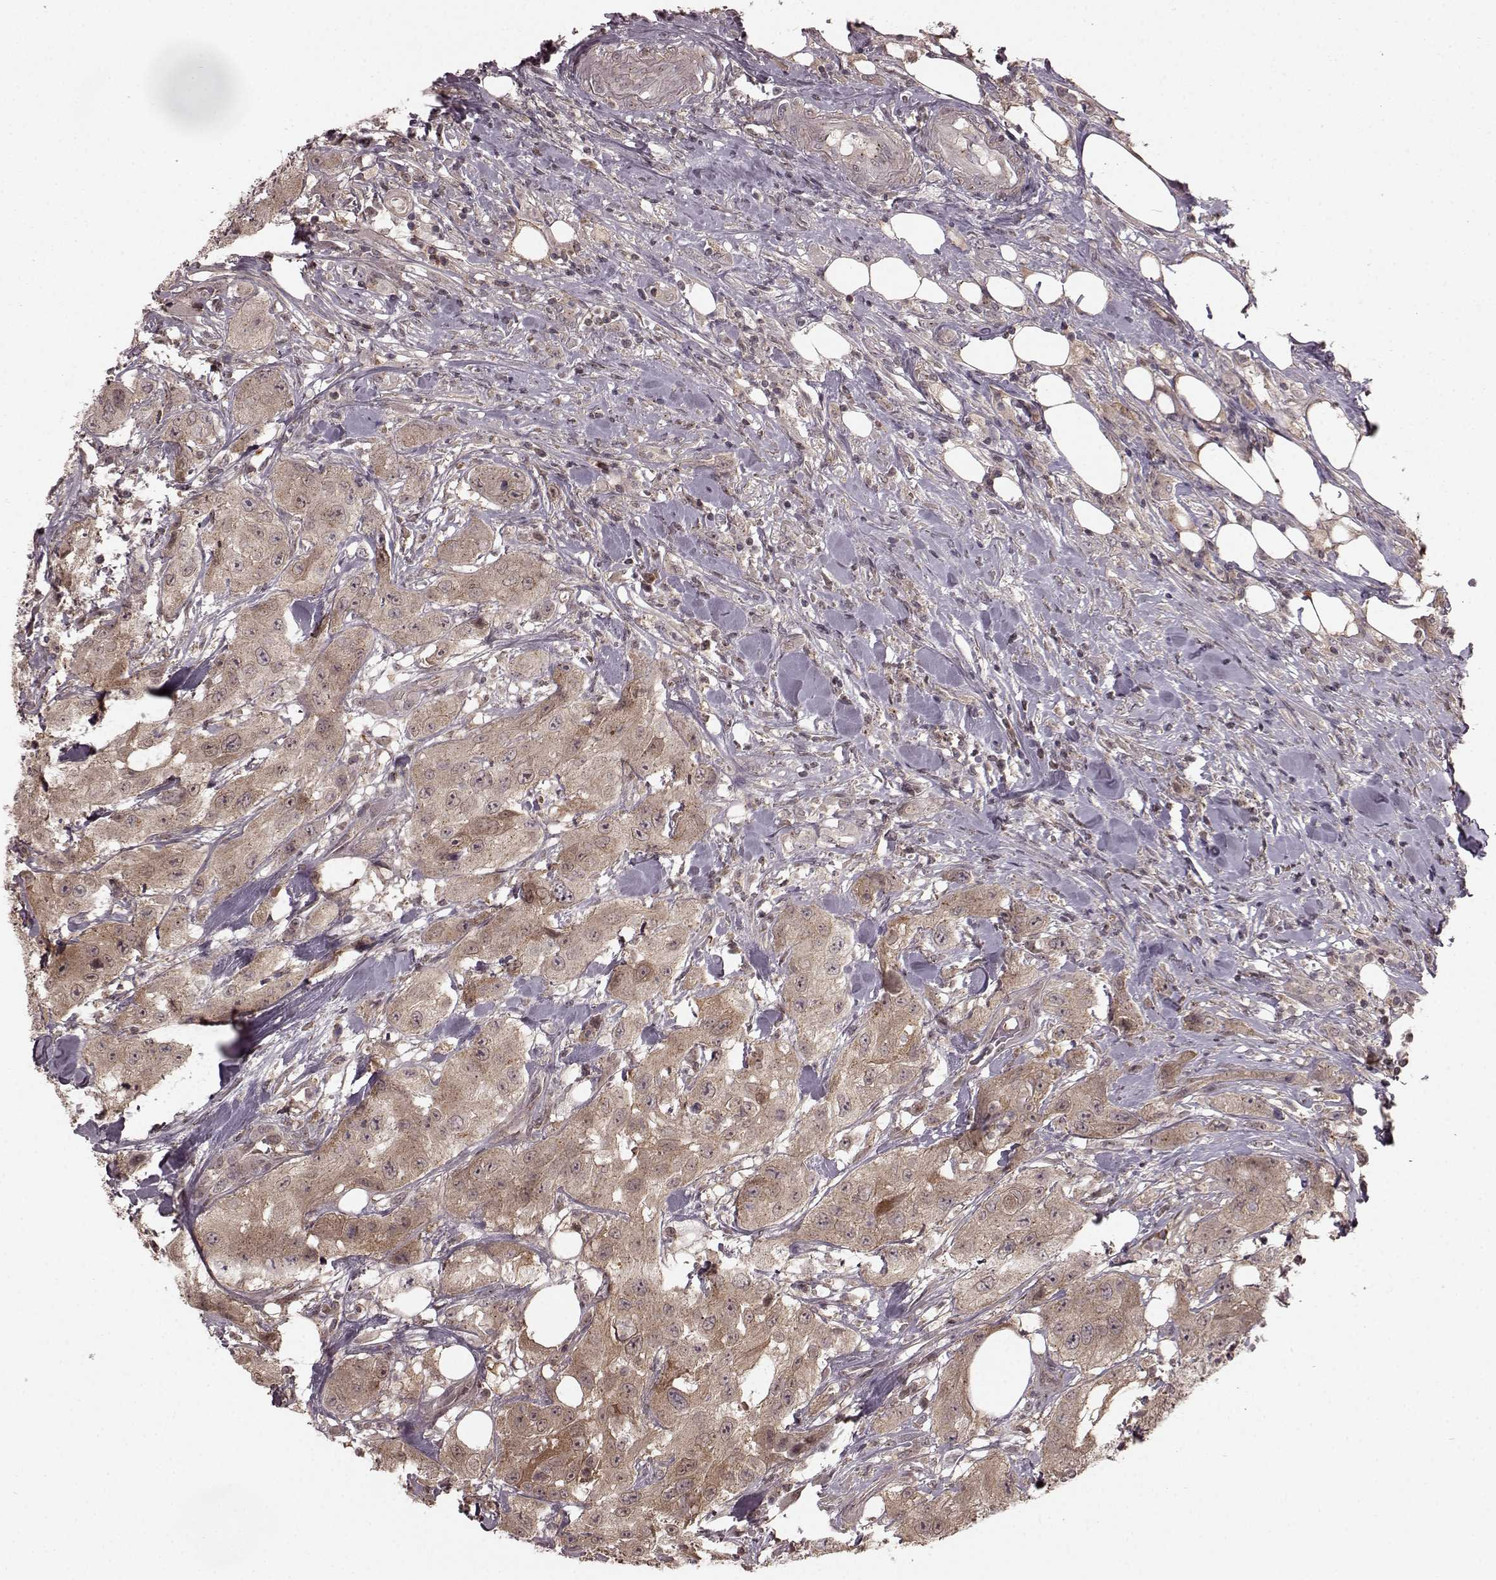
{"staining": {"intensity": "weak", "quantity": ">75%", "location": "cytoplasmic/membranous"}, "tissue": "urothelial cancer", "cell_type": "Tumor cells", "image_type": "cancer", "snomed": [{"axis": "morphology", "description": "Urothelial carcinoma, High grade"}, {"axis": "topography", "description": "Urinary bladder"}], "caption": "Urothelial cancer was stained to show a protein in brown. There is low levels of weak cytoplasmic/membranous expression in approximately >75% of tumor cells. The staining was performed using DAB (3,3'-diaminobenzidine), with brown indicating positive protein expression. Nuclei are stained blue with hematoxylin.", "gene": "GSS", "patient": {"sex": "male", "age": 79}}